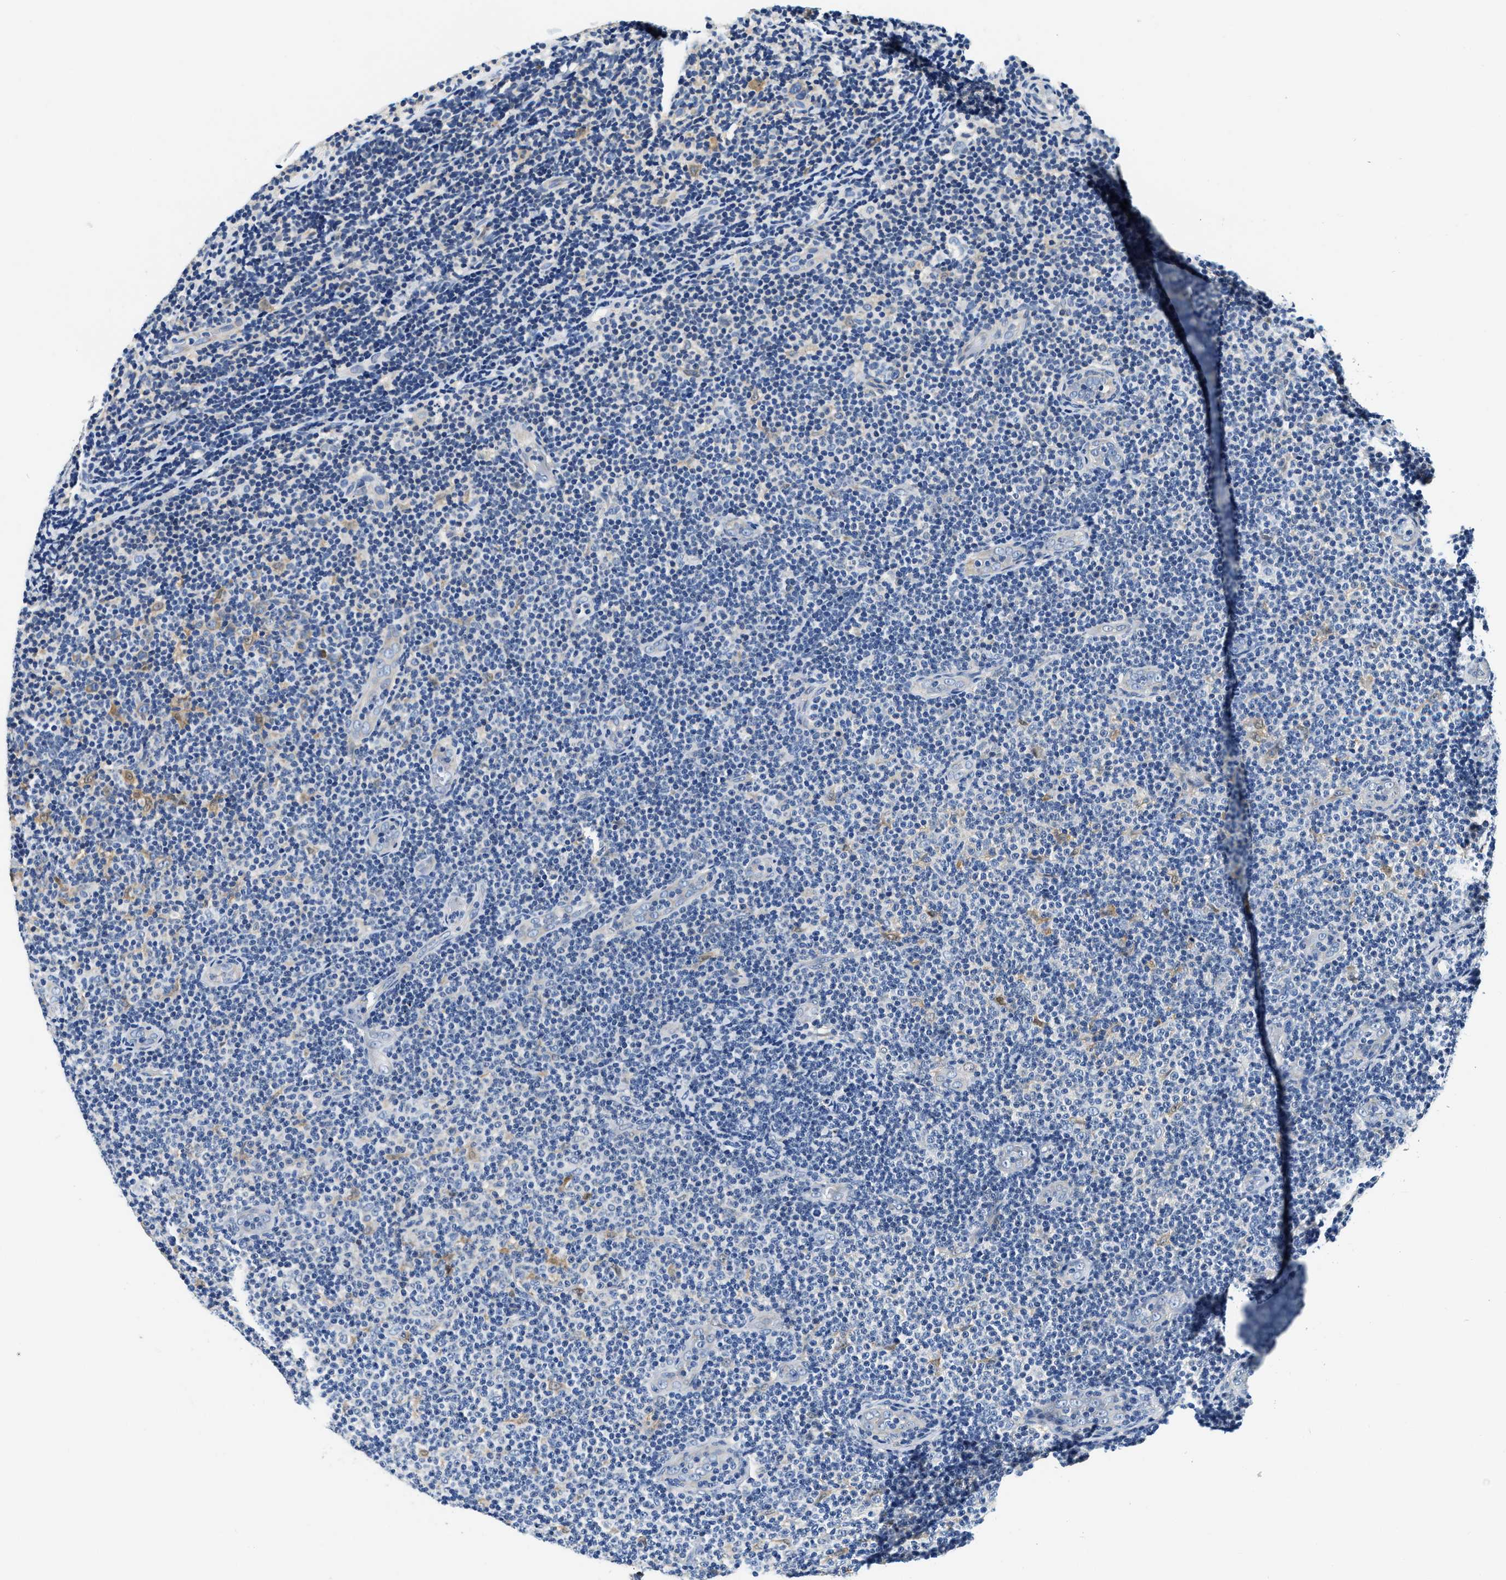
{"staining": {"intensity": "negative", "quantity": "none", "location": "none"}, "tissue": "lymphoma", "cell_type": "Tumor cells", "image_type": "cancer", "snomed": [{"axis": "morphology", "description": "Malignant lymphoma, non-Hodgkin's type, Low grade"}, {"axis": "topography", "description": "Lymph node"}], "caption": "Immunohistochemistry micrograph of neoplastic tissue: lymphoma stained with DAB demonstrates no significant protein expression in tumor cells. The staining is performed using DAB brown chromogen with nuclei counter-stained in using hematoxylin.", "gene": "EIF2AK2", "patient": {"sex": "male", "age": 83}}